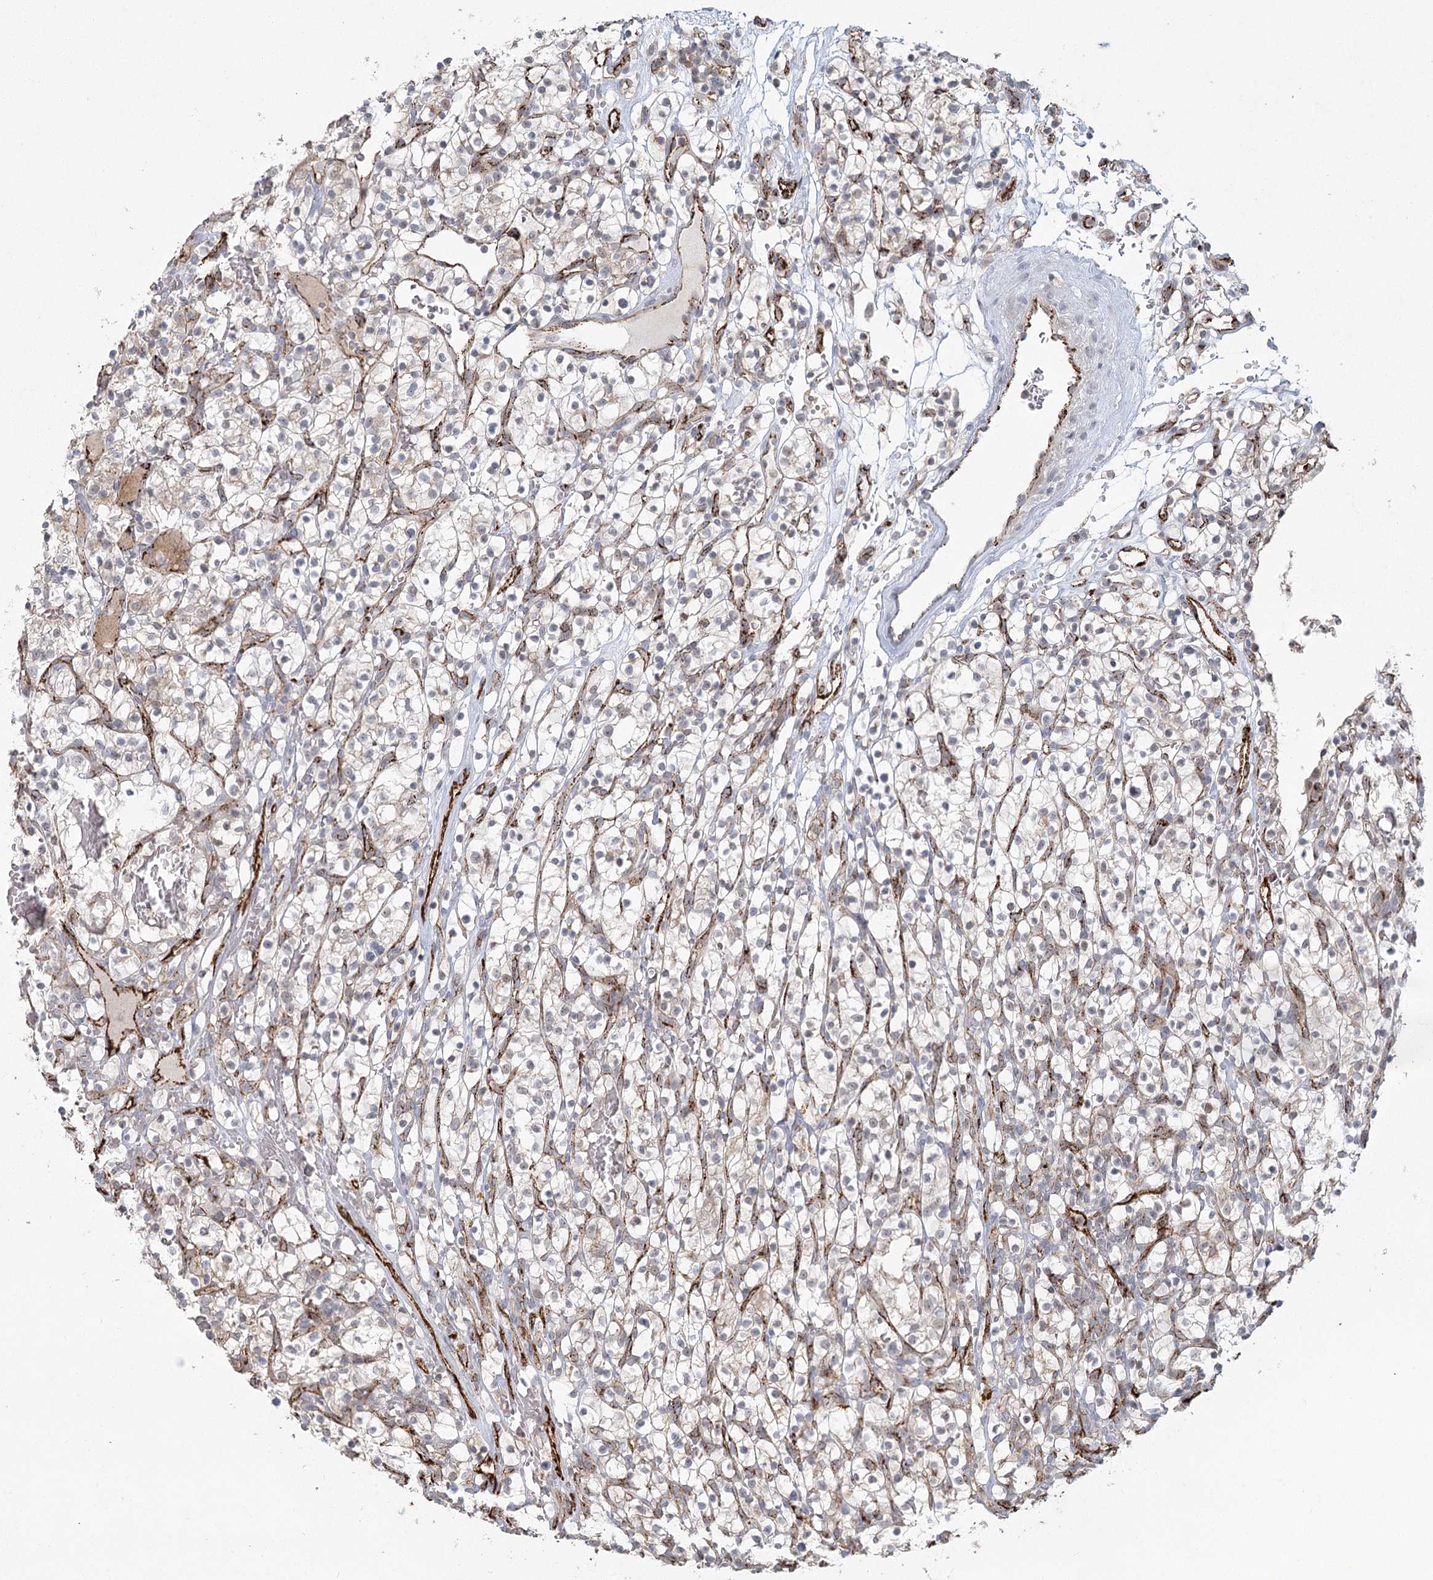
{"staining": {"intensity": "weak", "quantity": "<25%", "location": "cytoplasmic/membranous"}, "tissue": "renal cancer", "cell_type": "Tumor cells", "image_type": "cancer", "snomed": [{"axis": "morphology", "description": "Adenocarcinoma, NOS"}, {"axis": "topography", "description": "Kidney"}], "caption": "Adenocarcinoma (renal) was stained to show a protein in brown. There is no significant positivity in tumor cells. (Stains: DAB IHC with hematoxylin counter stain, Microscopy: brightfield microscopy at high magnification).", "gene": "KBTBD4", "patient": {"sex": "female", "age": 57}}